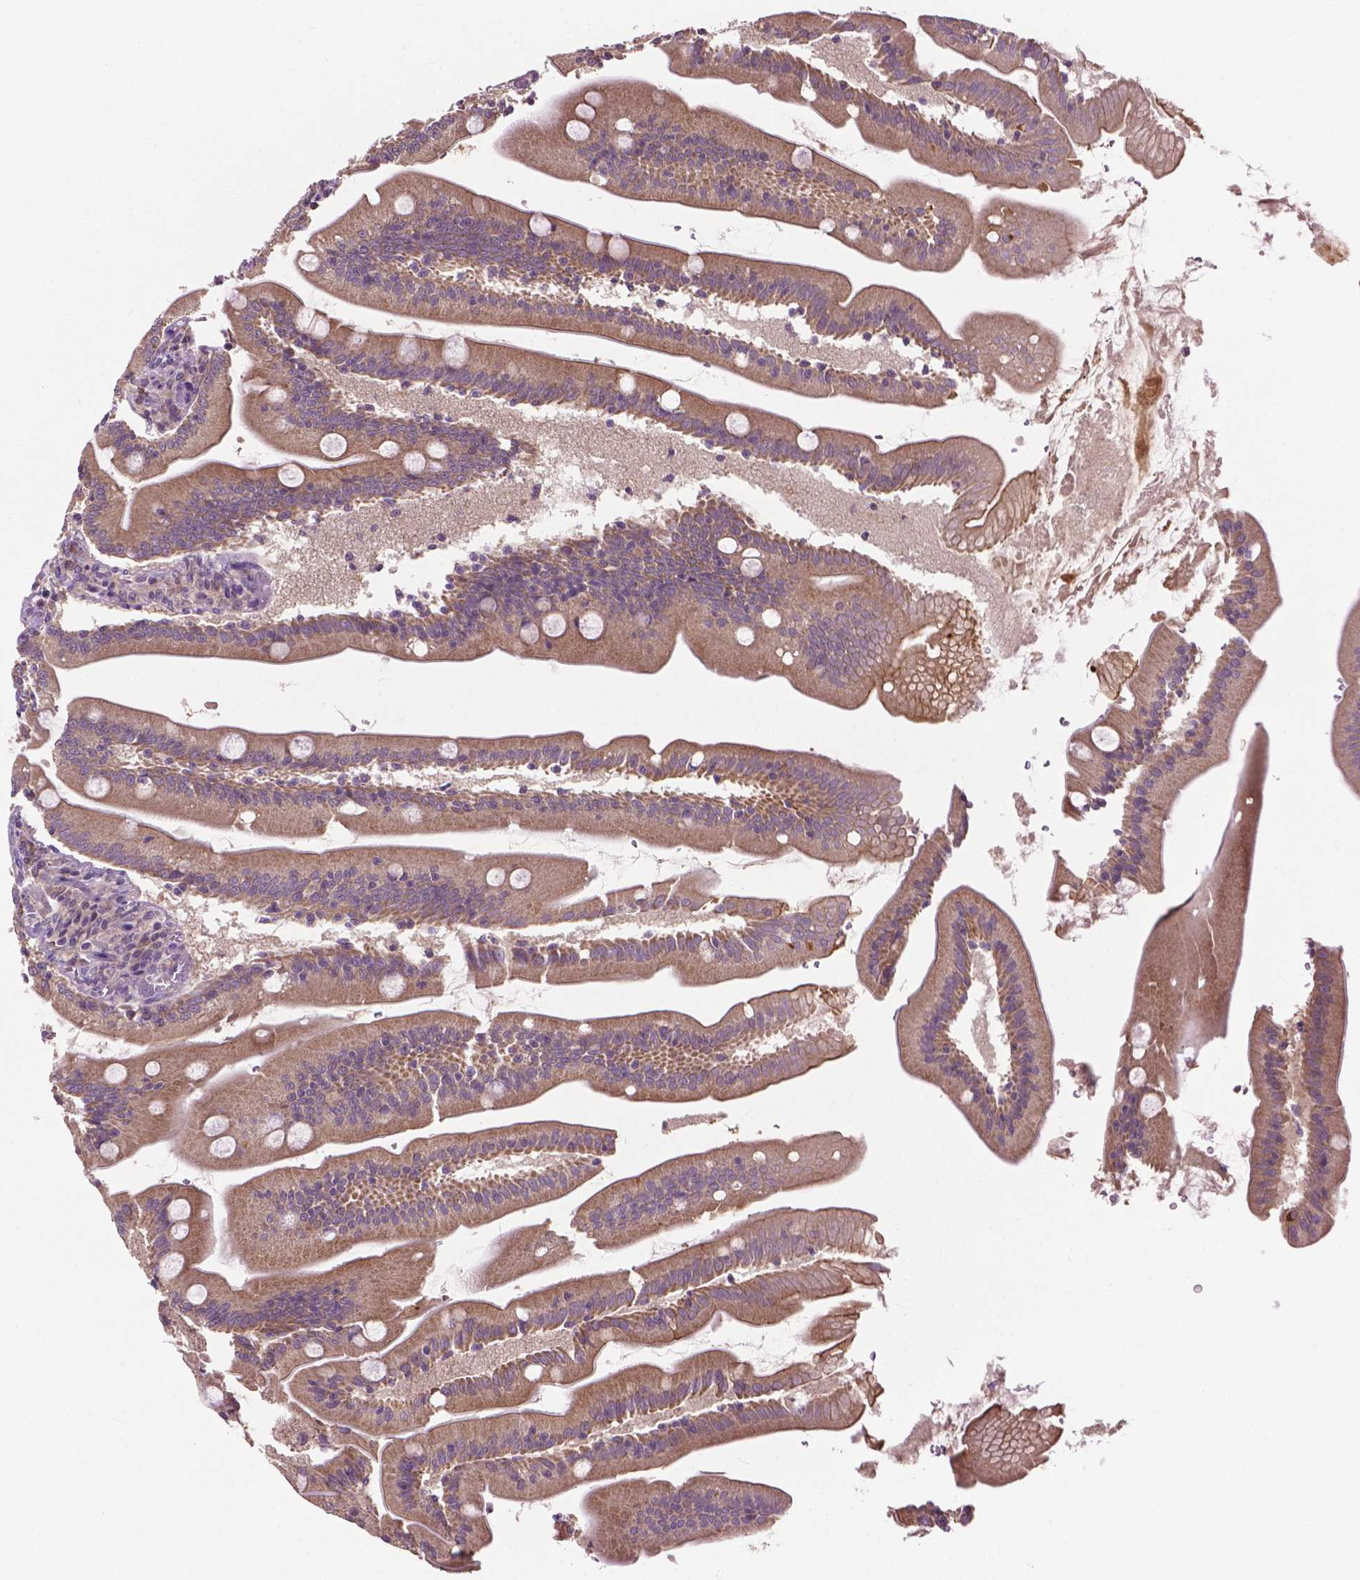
{"staining": {"intensity": "moderate", "quantity": ">75%", "location": "cytoplasmic/membranous"}, "tissue": "small intestine", "cell_type": "Glandular cells", "image_type": "normal", "snomed": [{"axis": "morphology", "description": "Normal tissue, NOS"}, {"axis": "topography", "description": "Small intestine"}], "caption": "Immunohistochemistry photomicrograph of normal human small intestine stained for a protein (brown), which displays medium levels of moderate cytoplasmic/membranous staining in approximately >75% of glandular cells.", "gene": "MZT1", "patient": {"sex": "male", "age": 37}}